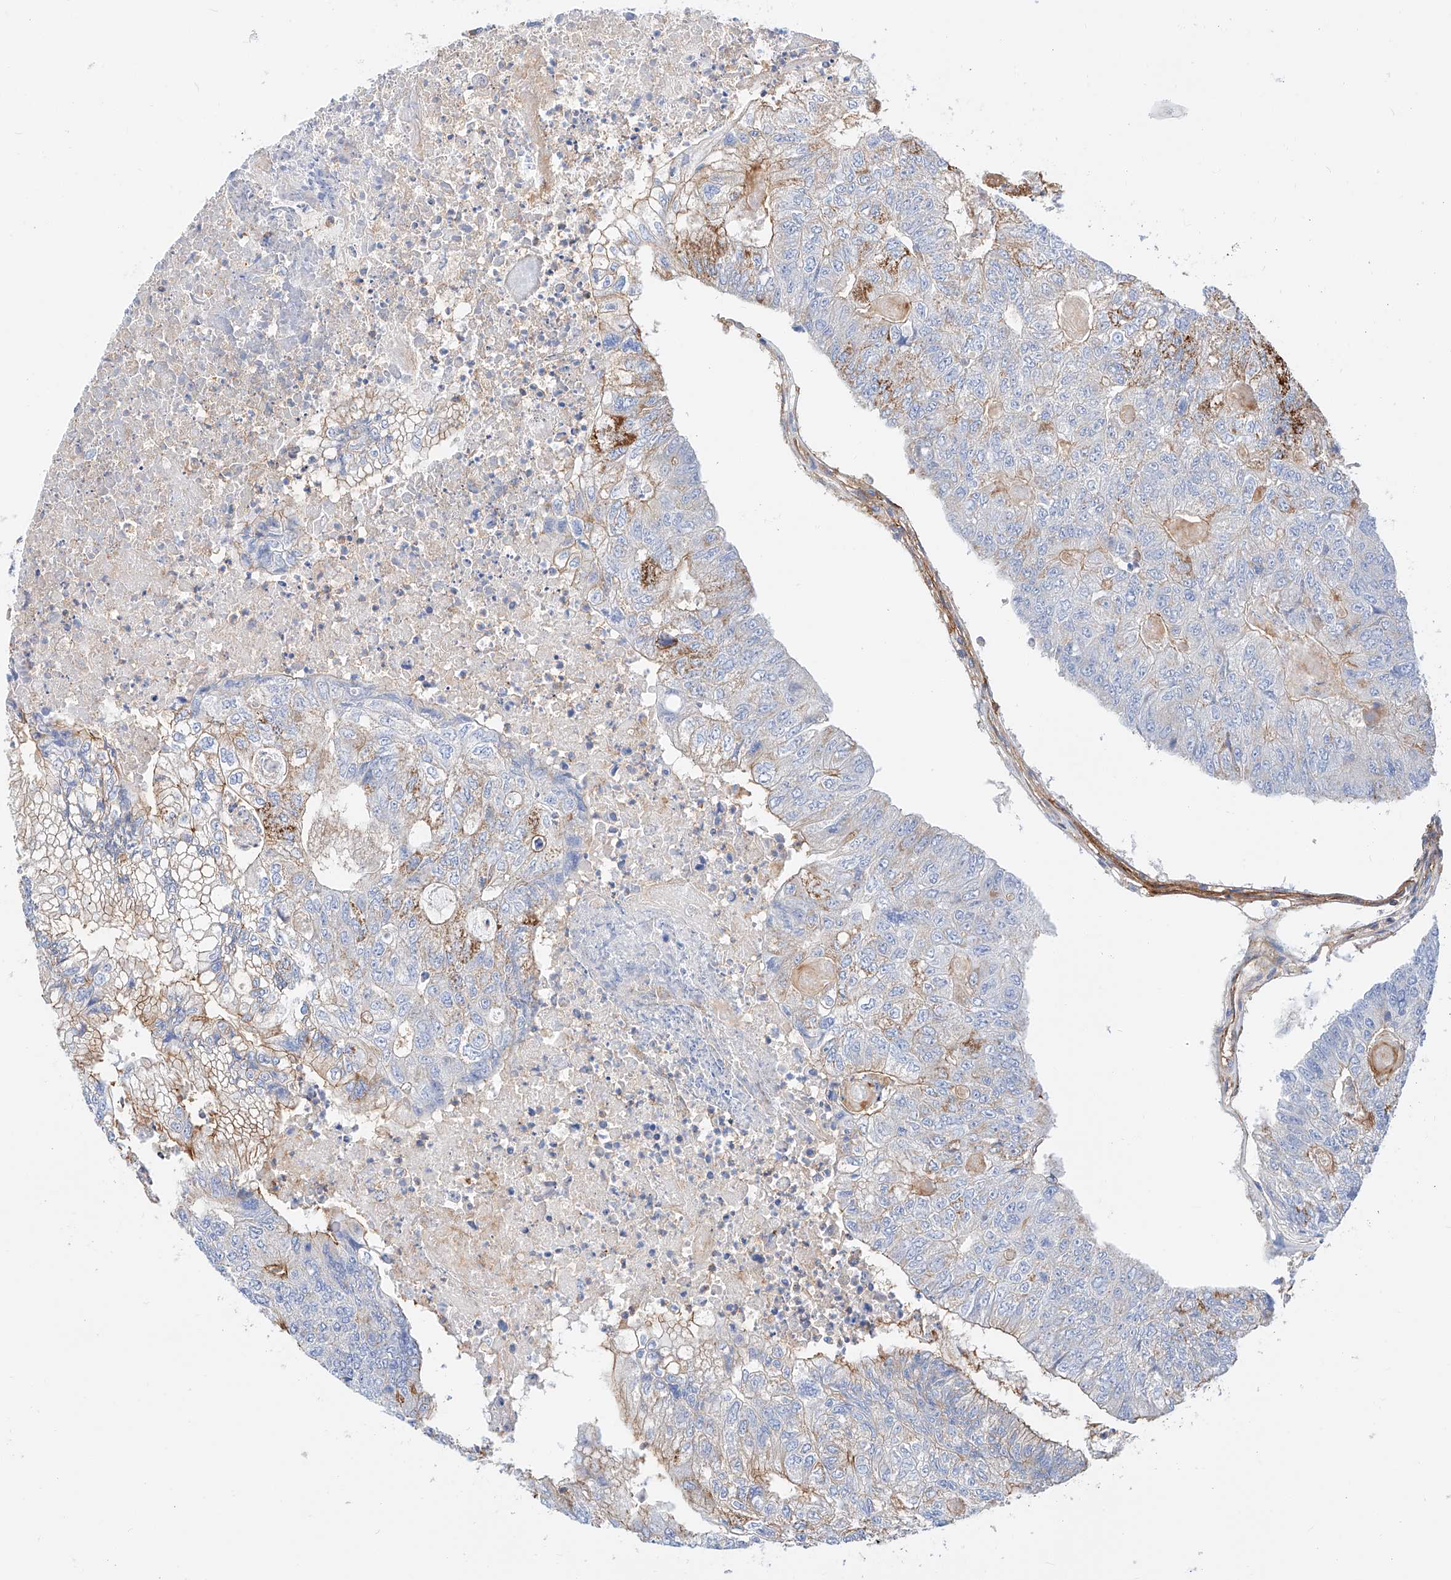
{"staining": {"intensity": "moderate", "quantity": "25%-75%", "location": "cytoplasmic/membranous"}, "tissue": "colorectal cancer", "cell_type": "Tumor cells", "image_type": "cancer", "snomed": [{"axis": "morphology", "description": "Adenocarcinoma, NOS"}, {"axis": "topography", "description": "Colon"}], "caption": "This is a micrograph of immunohistochemistry staining of colorectal cancer, which shows moderate expression in the cytoplasmic/membranous of tumor cells.", "gene": "HAUS4", "patient": {"sex": "female", "age": 67}}